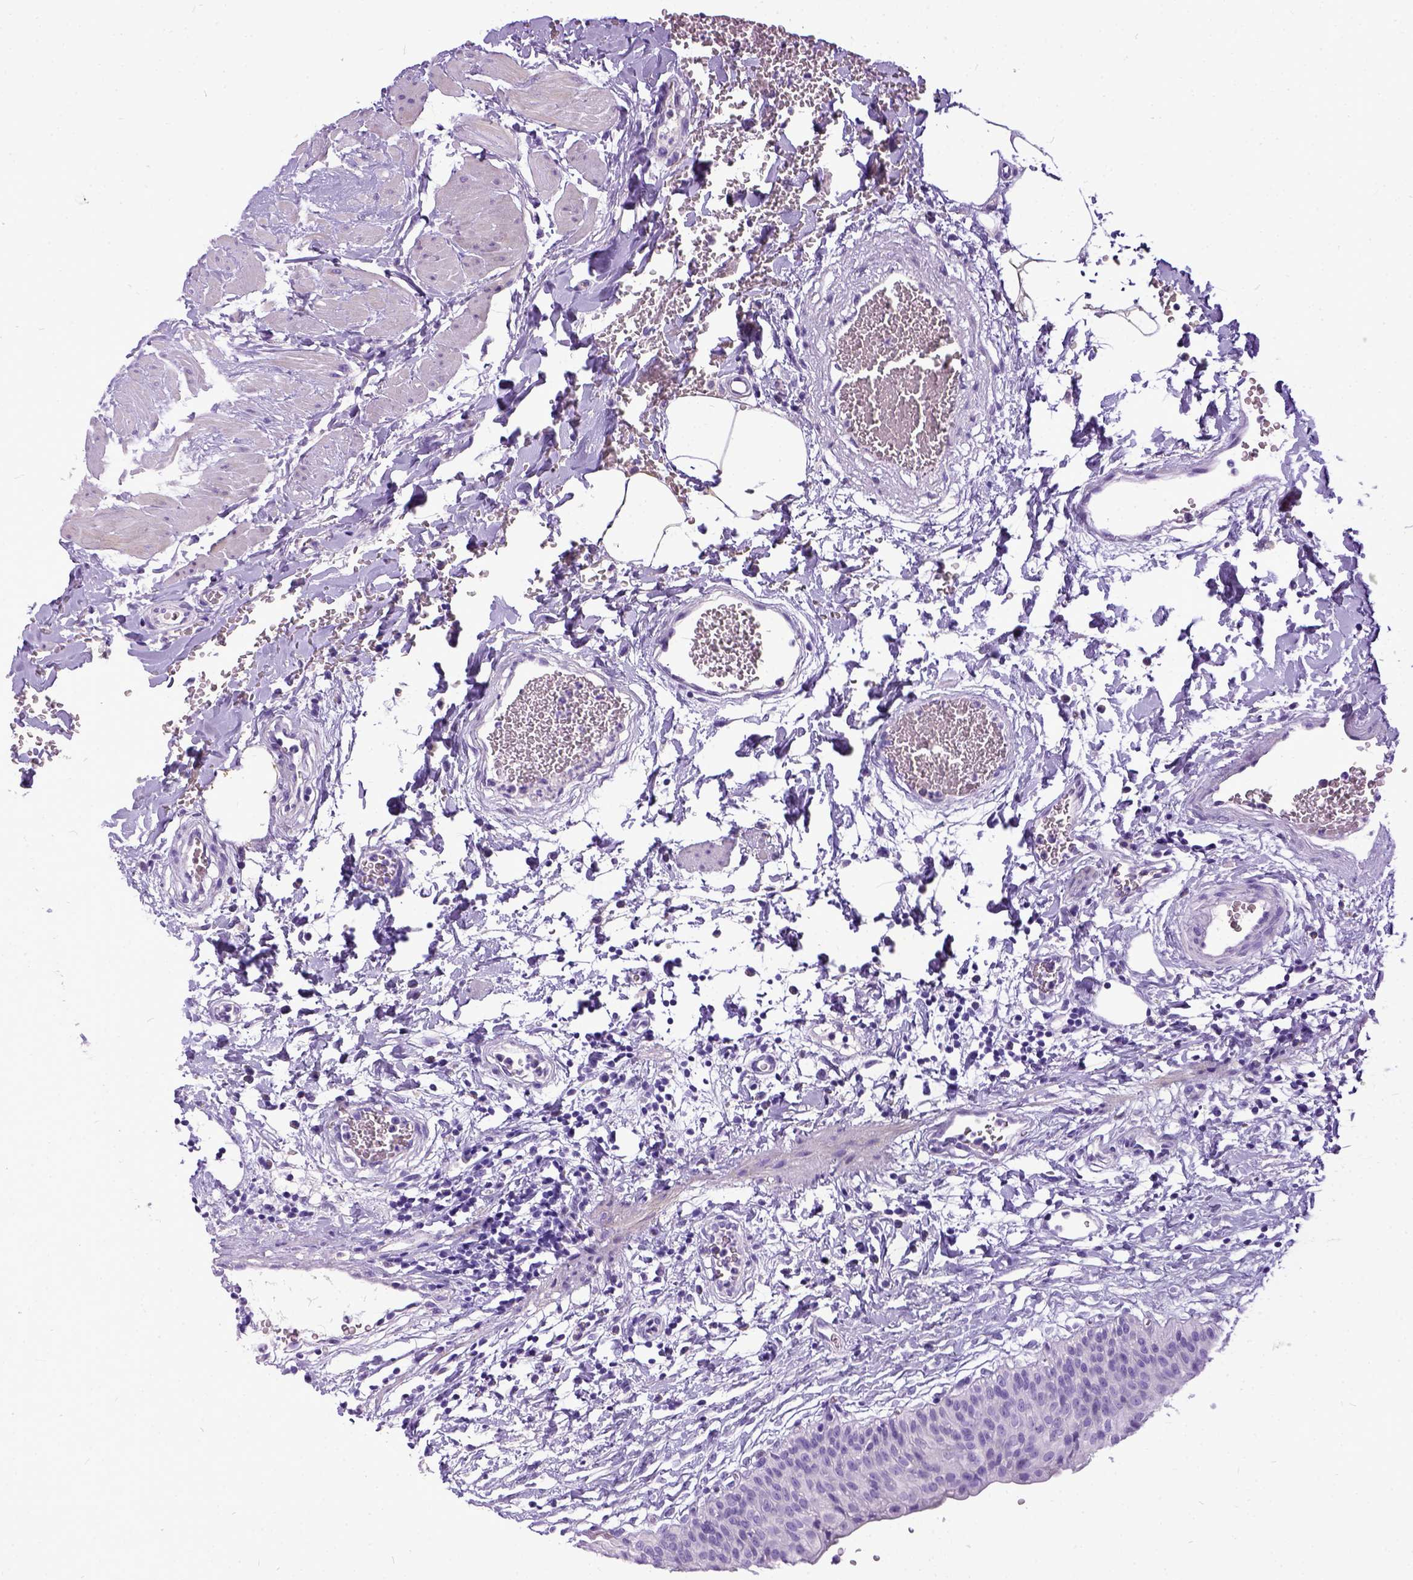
{"staining": {"intensity": "negative", "quantity": "none", "location": "none"}, "tissue": "urinary bladder", "cell_type": "Urothelial cells", "image_type": "normal", "snomed": [{"axis": "morphology", "description": "Normal tissue, NOS"}, {"axis": "topography", "description": "Urinary bladder"}], "caption": "Immunohistochemistry (IHC) of benign urinary bladder demonstrates no positivity in urothelial cells.", "gene": "IGF2", "patient": {"sex": "male", "age": 55}}